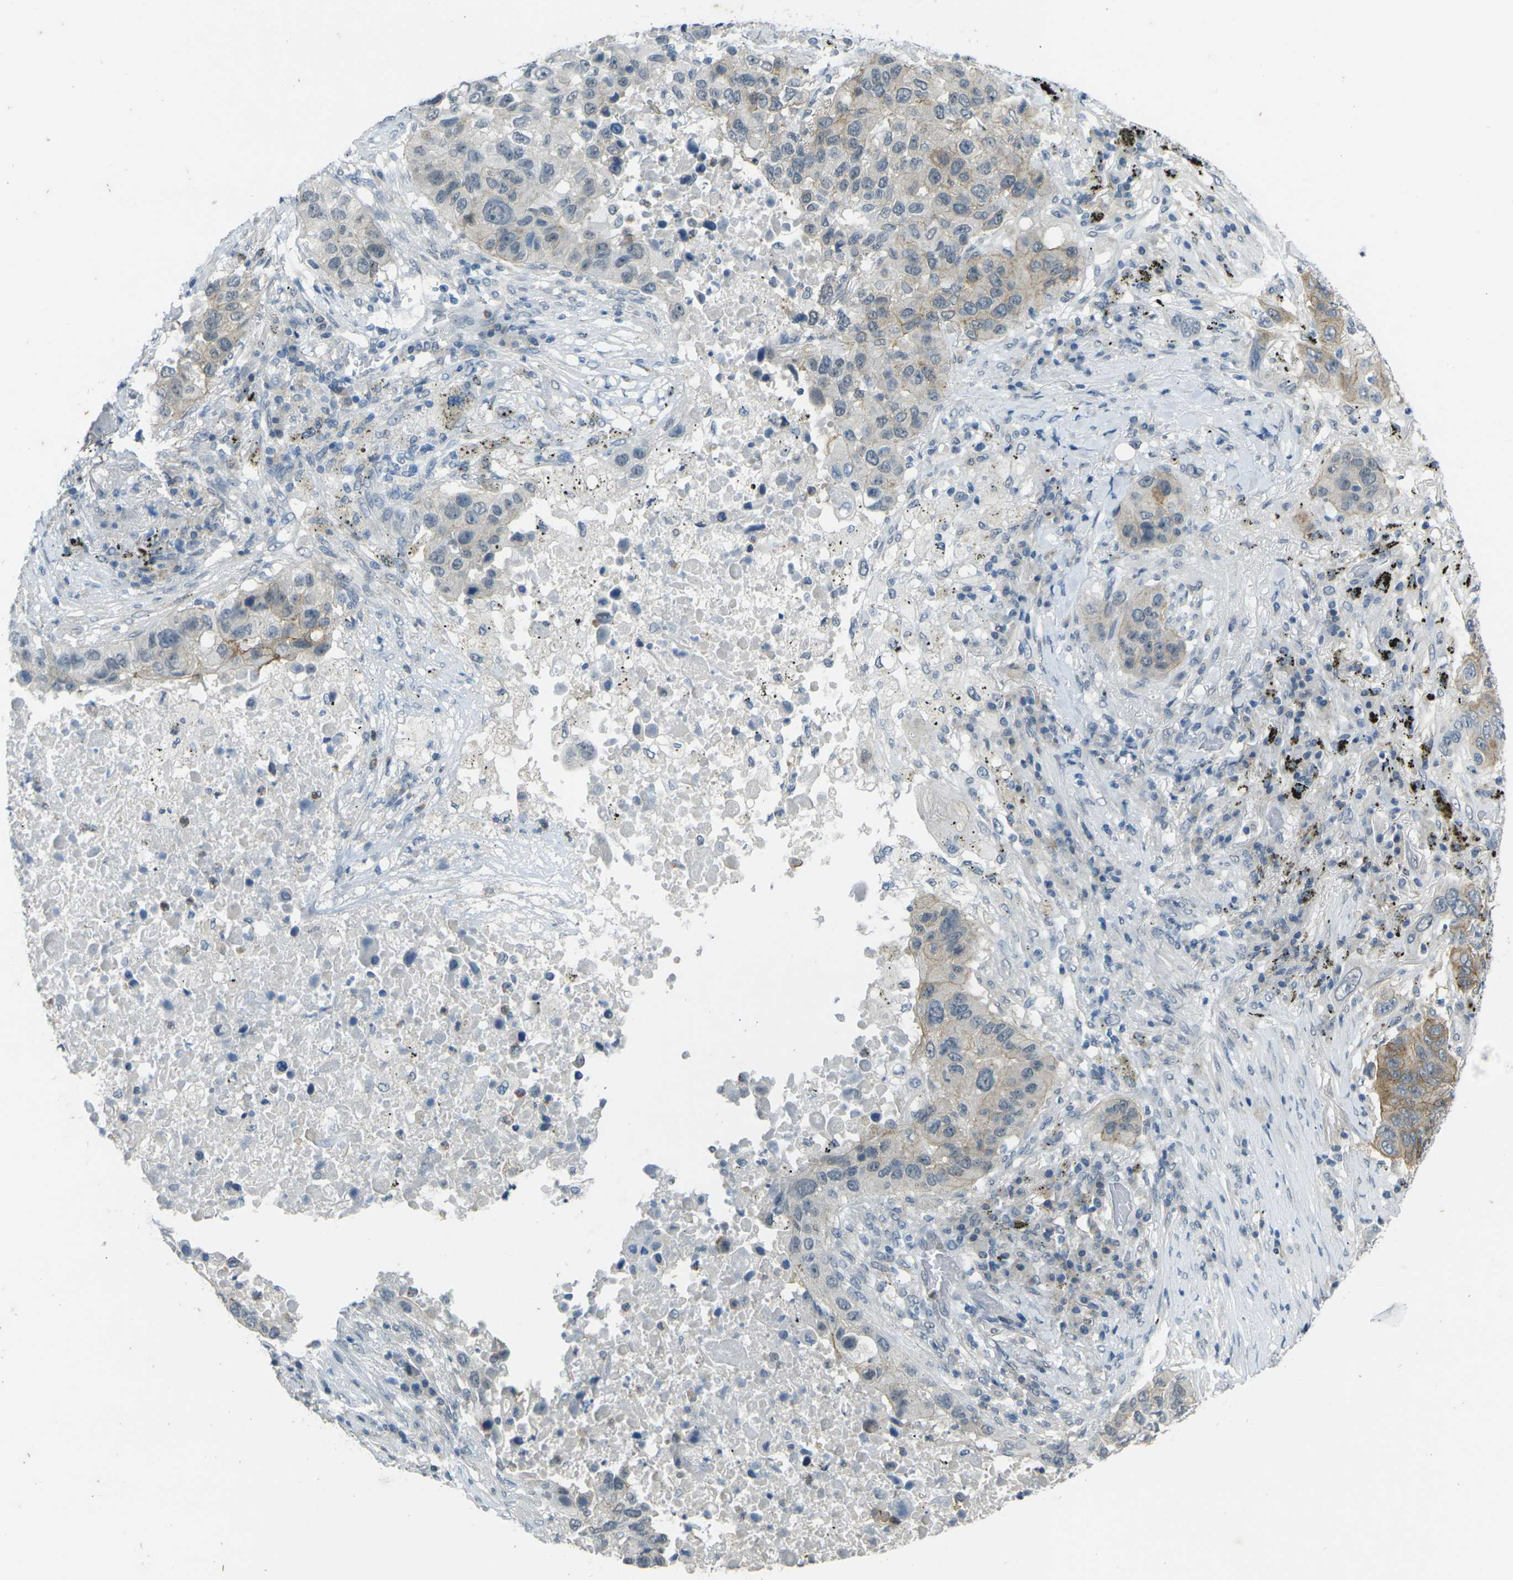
{"staining": {"intensity": "weak", "quantity": ">75%", "location": "cytoplasmic/membranous"}, "tissue": "lung cancer", "cell_type": "Tumor cells", "image_type": "cancer", "snomed": [{"axis": "morphology", "description": "Squamous cell carcinoma, NOS"}, {"axis": "topography", "description": "Lung"}], "caption": "Immunohistochemical staining of lung cancer demonstrates low levels of weak cytoplasmic/membranous expression in about >75% of tumor cells.", "gene": "SPTBN2", "patient": {"sex": "male", "age": 57}}